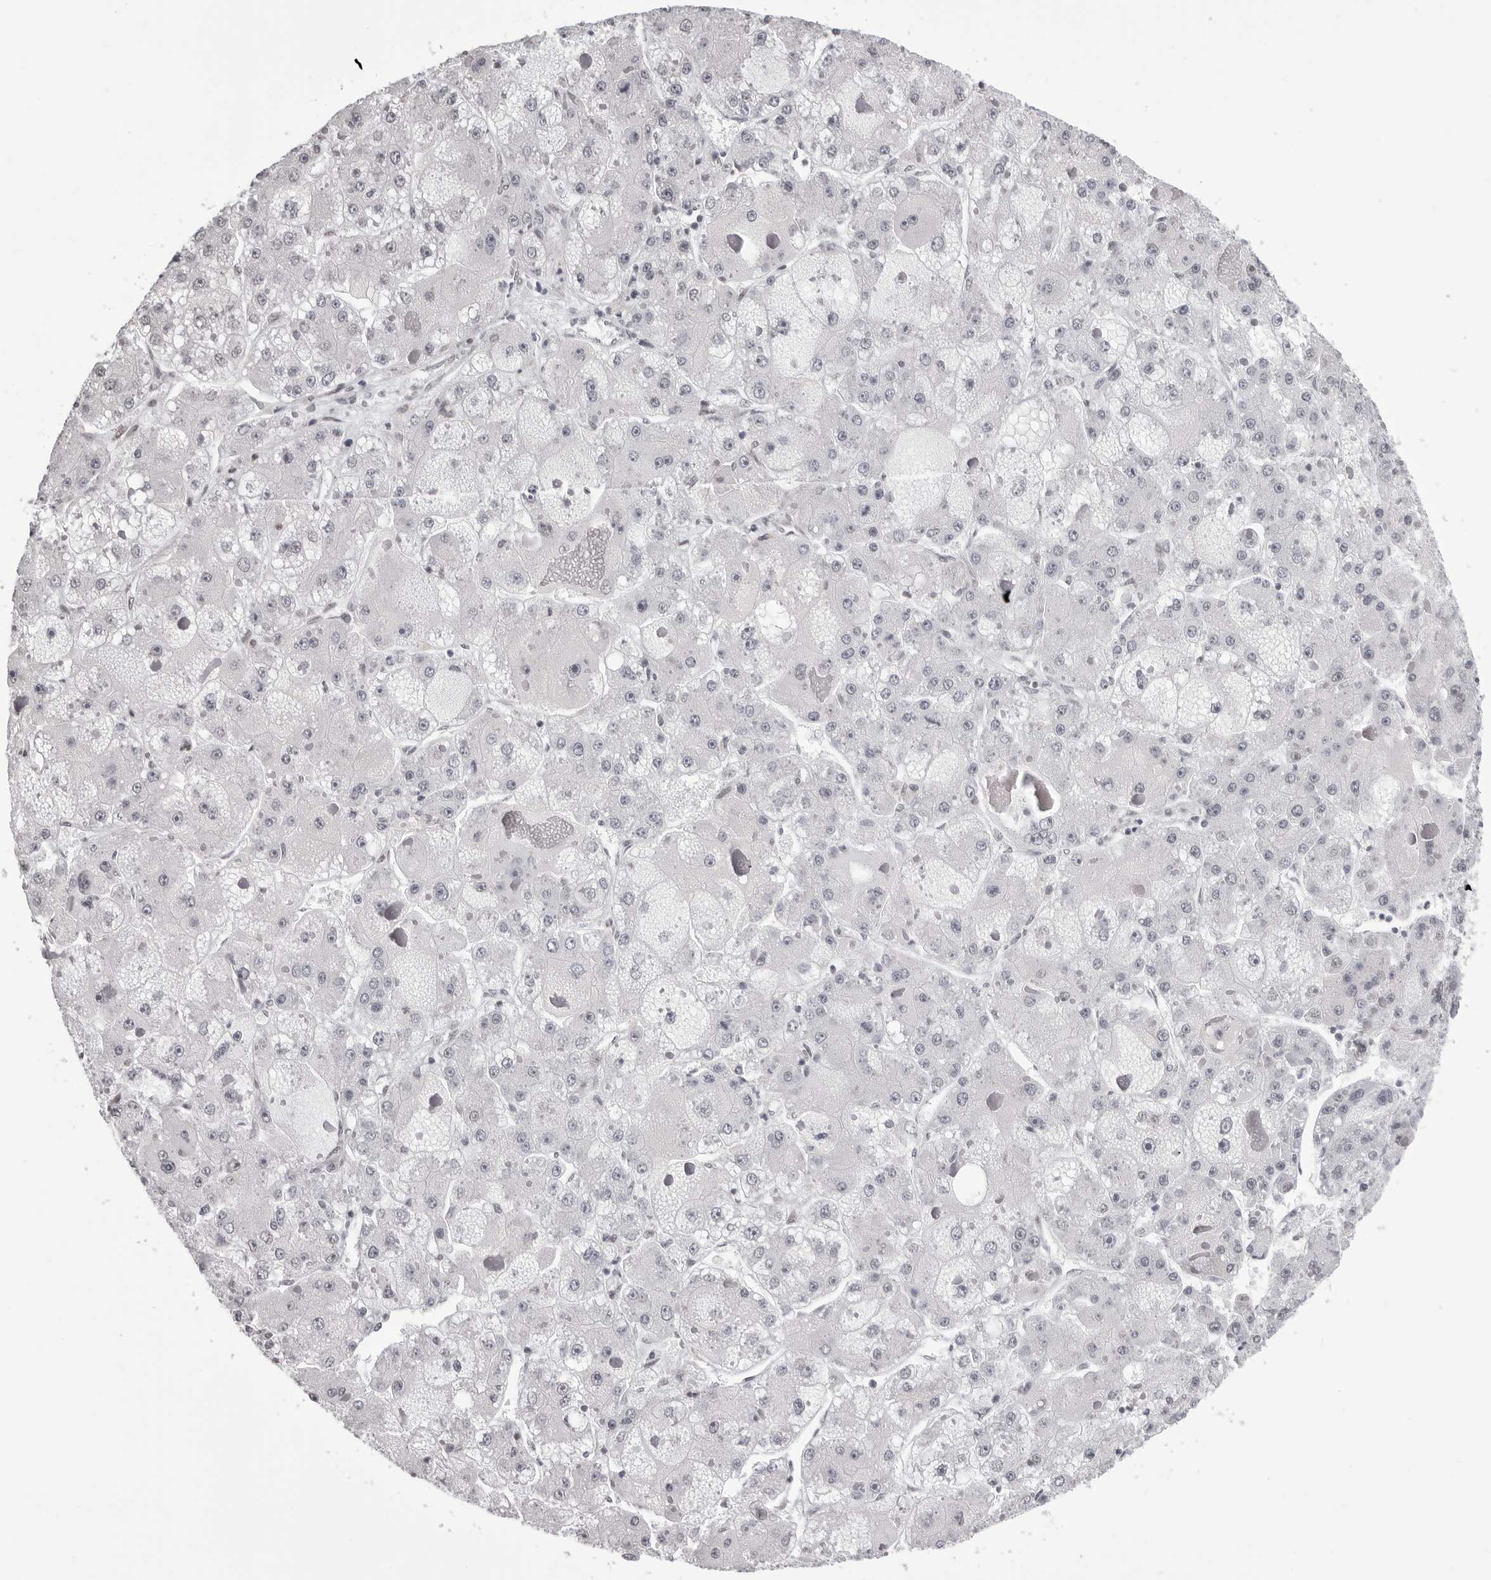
{"staining": {"intensity": "negative", "quantity": "none", "location": "none"}, "tissue": "liver cancer", "cell_type": "Tumor cells", "image_type": "cancer", "snomed": [{"axis": "morphology", "description": "Carcinoma, Hepatocellular, NOS"}, {"axis": "topography", "description": "Liver"}], "caption": "A high-resolution image shows immunohistochemistry staining of liver hepatocellular carcinoma, which shows no significant expression in tumor cells.", "gene": "WRAP53", "patient": {"sex": "female", "age": 73}}